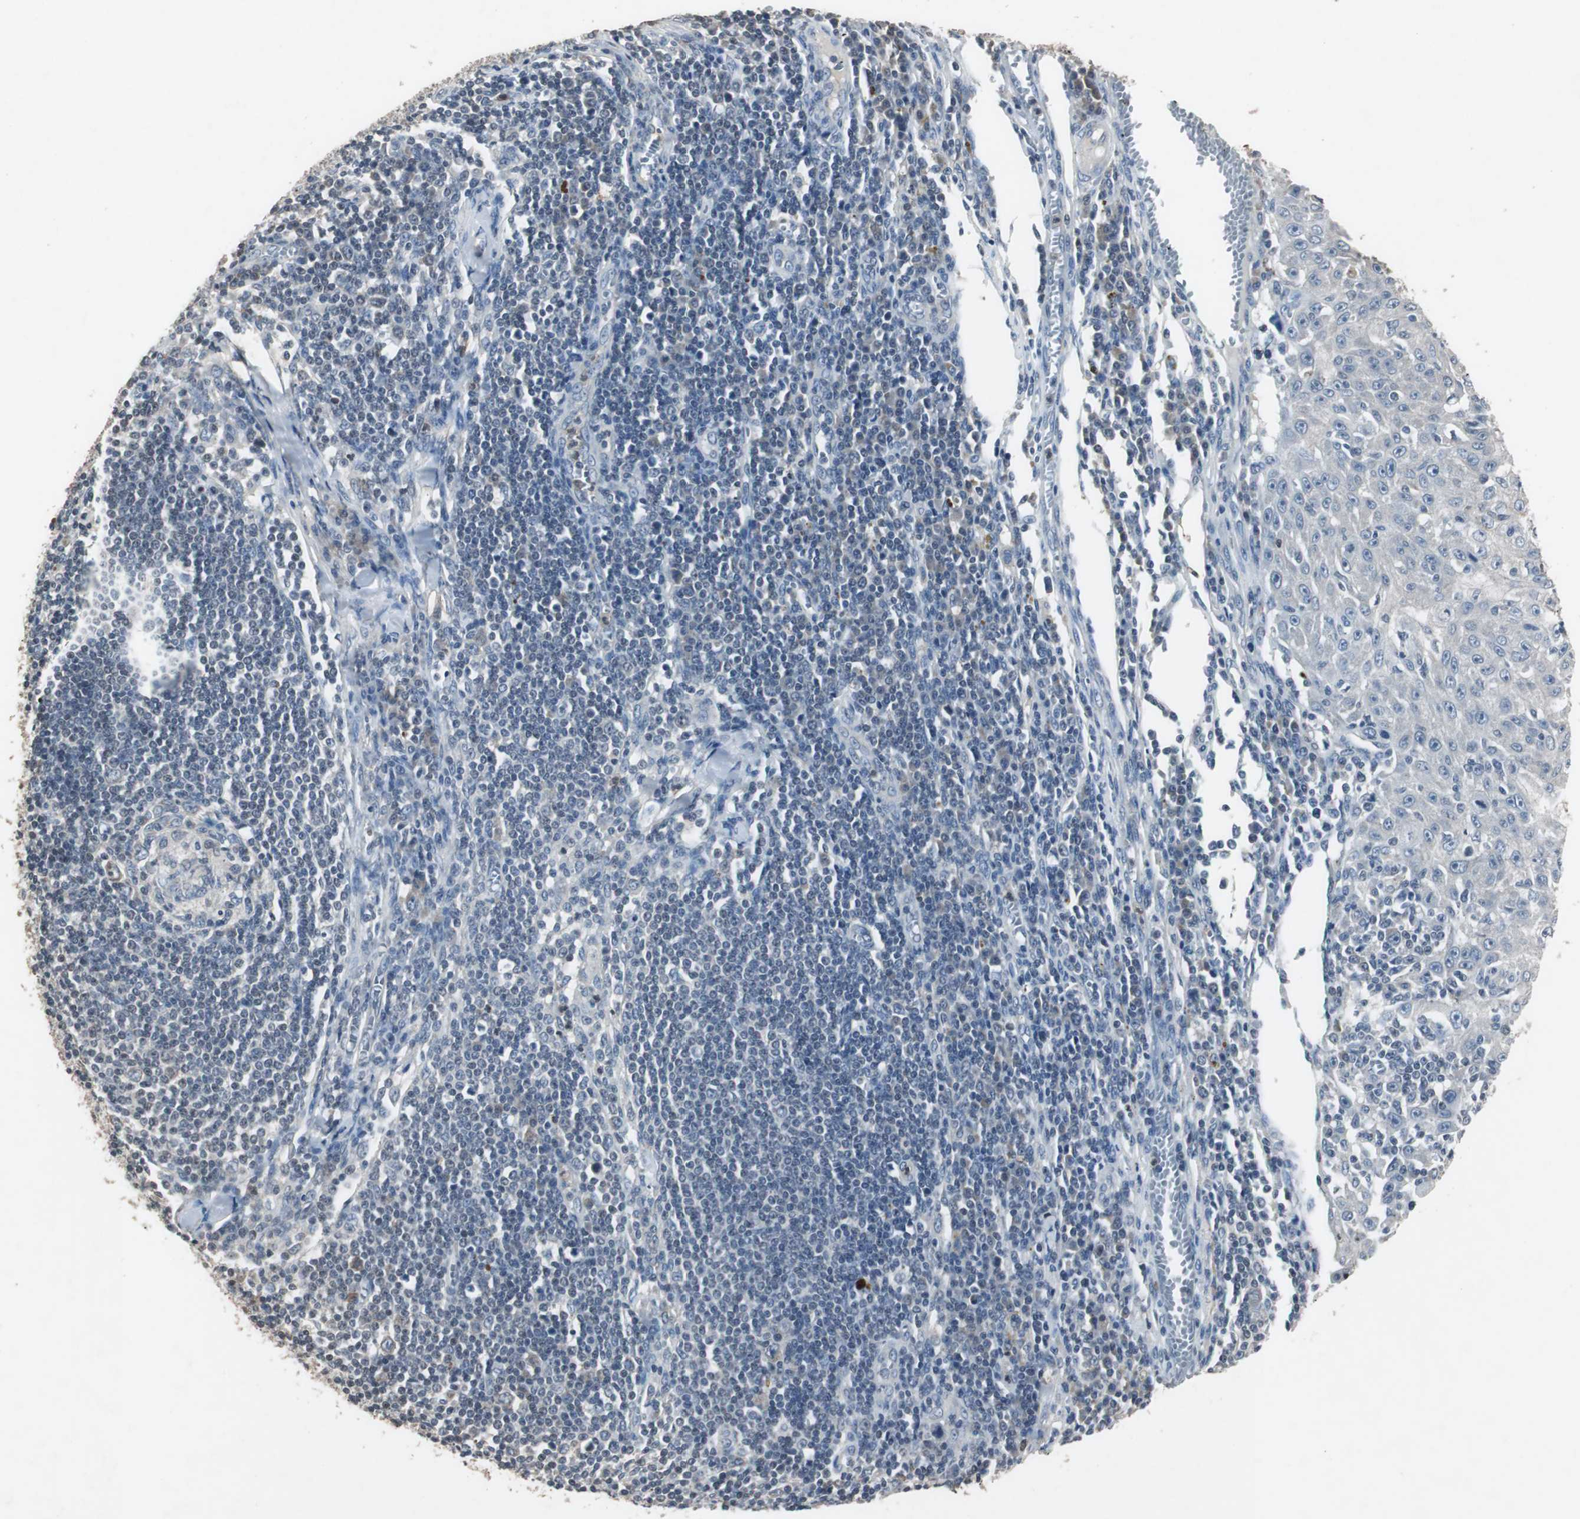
{"staining": {"intensity": "moderate", "quantity": "25%-75%", "location": "cytoplasmic/membranous"}, "tissue": "skin cancer", "cell_type": "Tumor cells", "image_type": "cancer", "snomed": [{"axis": "morphology", "description": "Squamous cell carcinoma, NOS"}, {"axis": "topography", "description": "Skin"}], "caption": "Brown immunohistochemical staining in squamous cell carcinoma (skin) exhibits moderate cytoplasmic/membranous staining in about 25%-75% of tumor cells. (brown staining indicates protein expression, while blue staining denotes nuclei).", "gene": "ADNP2", "patient": {"sex": "male", "age": 75}}